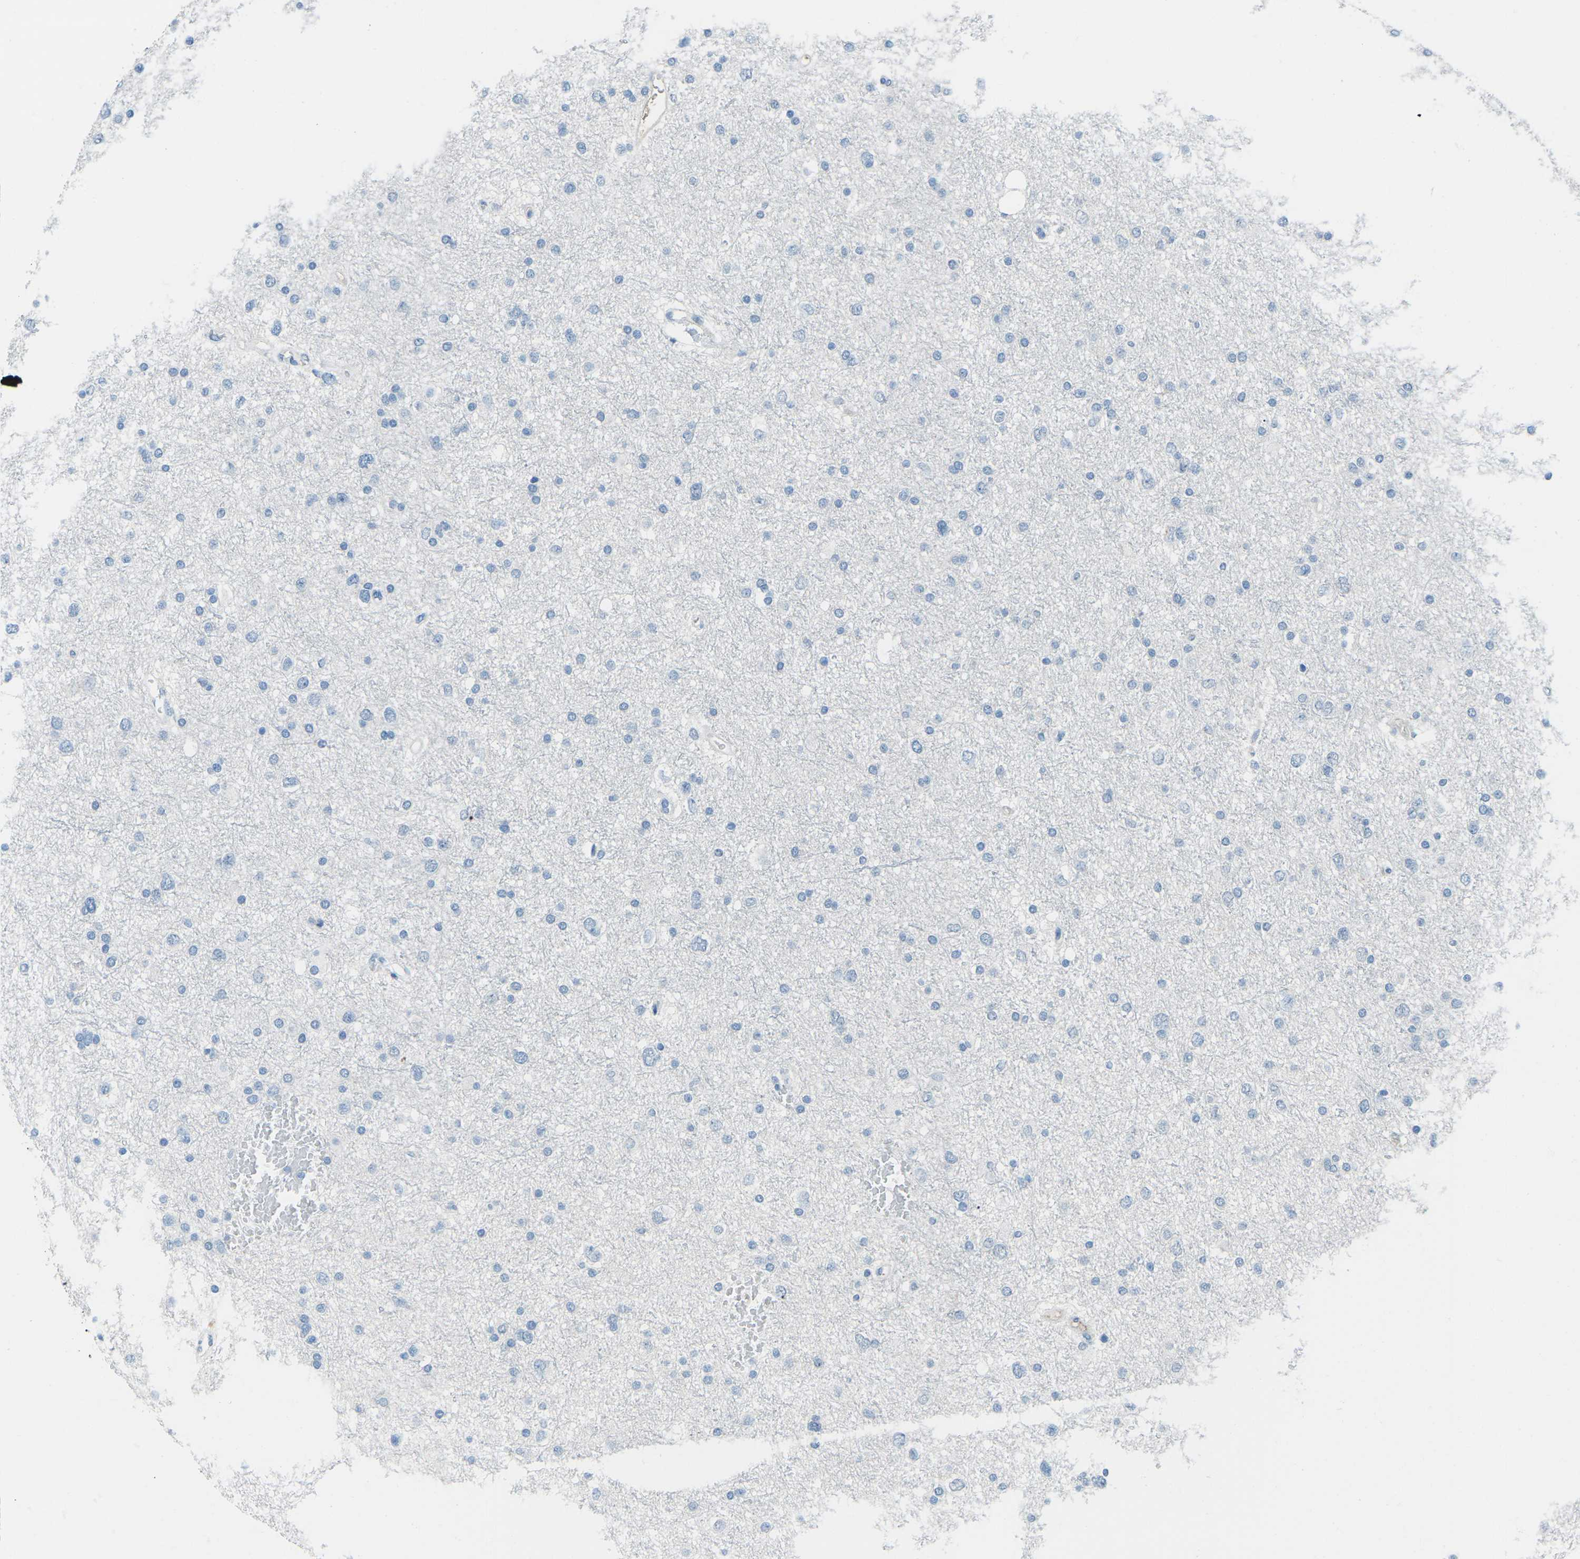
{"staining": {"intensity": "negative", "quantity": "none", "location": "none"}, "tissue": "glioma", "cell_type": "Tumor cells", "image_type": "cancer", "snomed": [{"axis": "morphology", "description": "Glioma, malignant, Low grade"}, {"axis": "topography", "description": "Brain"}], "caption": "Immunohistochemistry of malignant glioma (low-grade) shows no positivity in tumor cells.", "gene": "FCN1", "patient": {"sex": "female", "age": 37}}